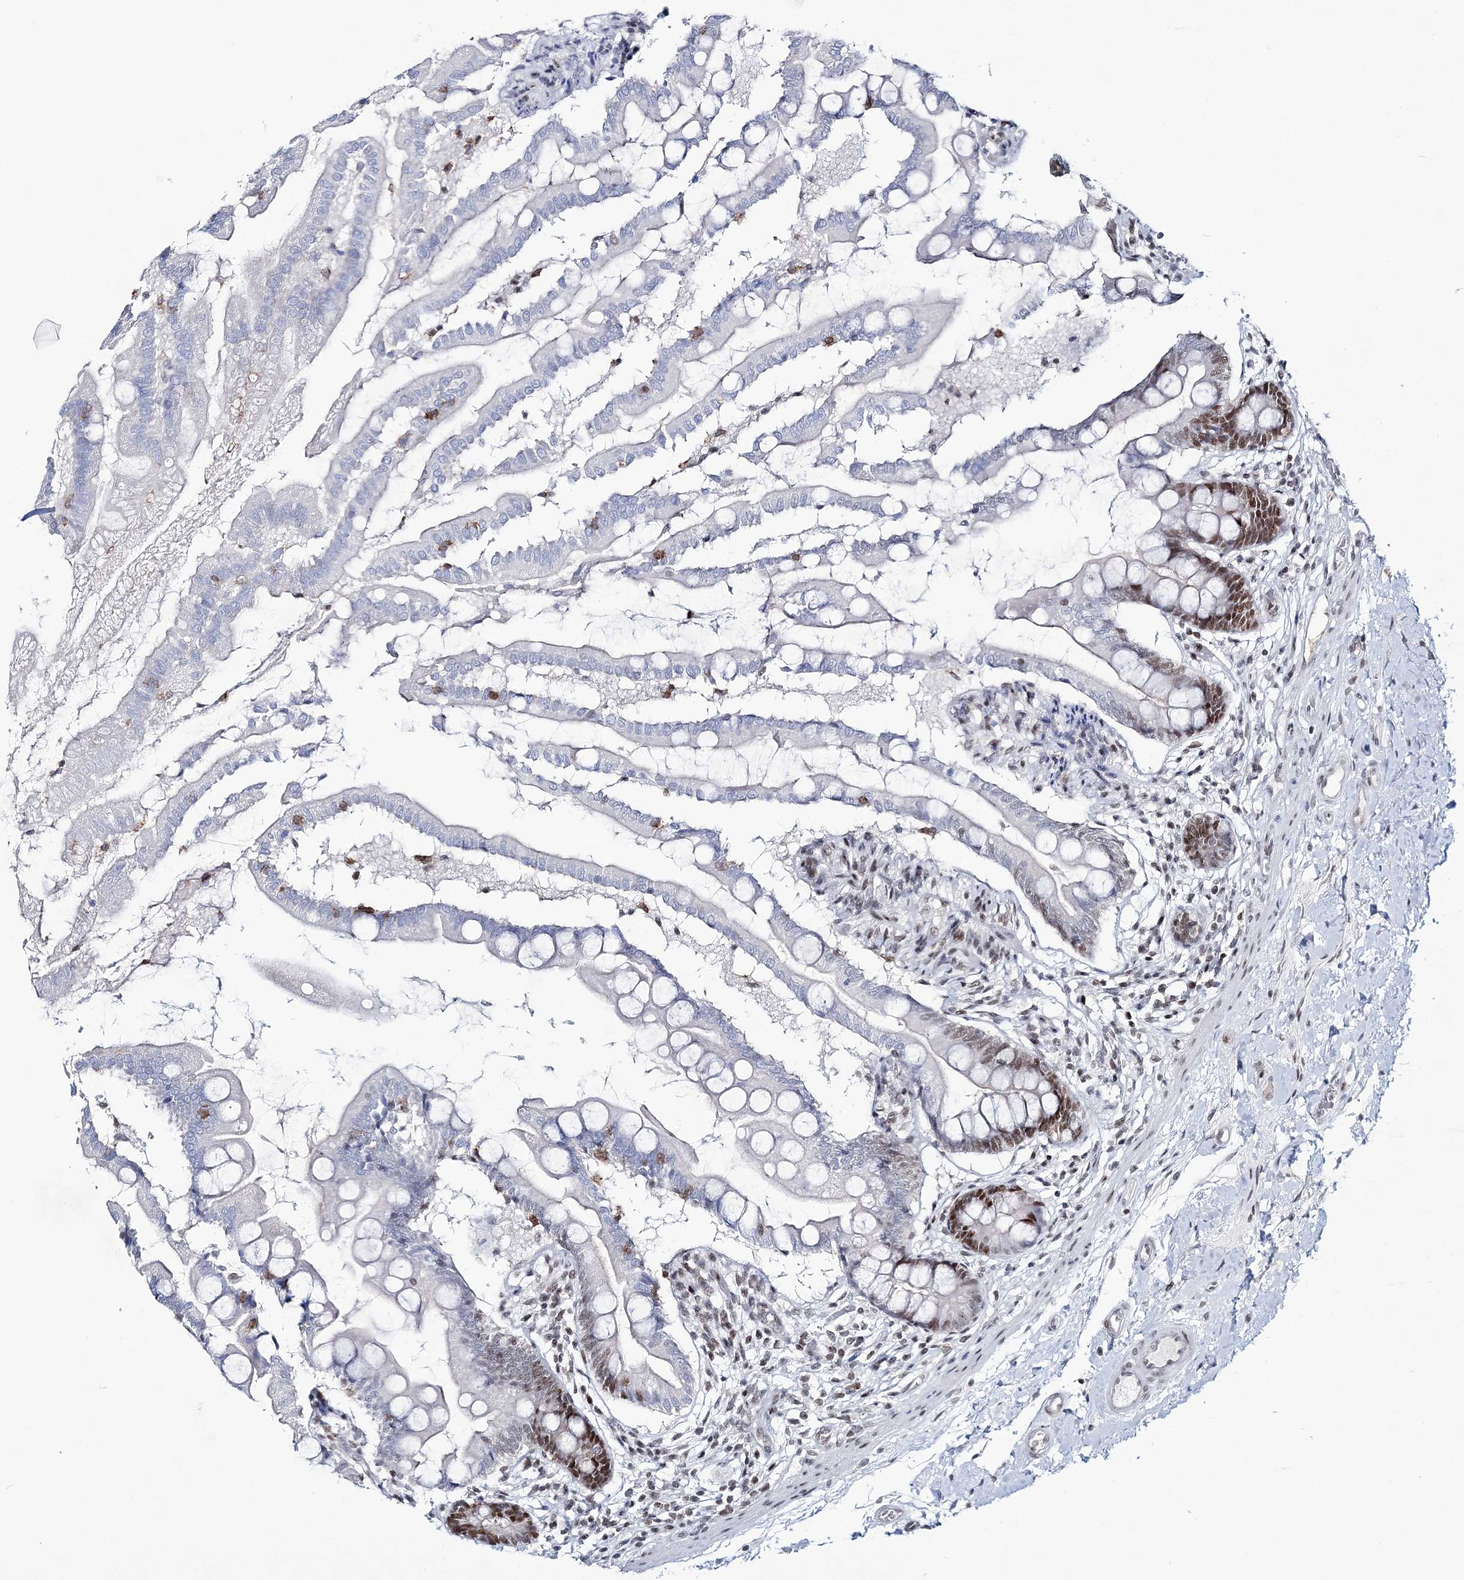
{"staining": {"intensity": "strong", "quantity": "<25%", "location": "nuclear"}, "tissue": "small intestine", "cell_type": "Glandular cells", "image_type": "normal", "snomed": [{"axis": "morphology", "description": "Normal tissue, NOS"}, {"axis": "topography", "description": "Small intestine"}], "caption": "Immunohistochemistry (IHC) (DAB) staining of benign small intestine exhibits strong nuclear protein positivity in about <25% of glandular cells.", "gene": "LRRFIP2", "patient": {"sex": "female", "age": 56}}